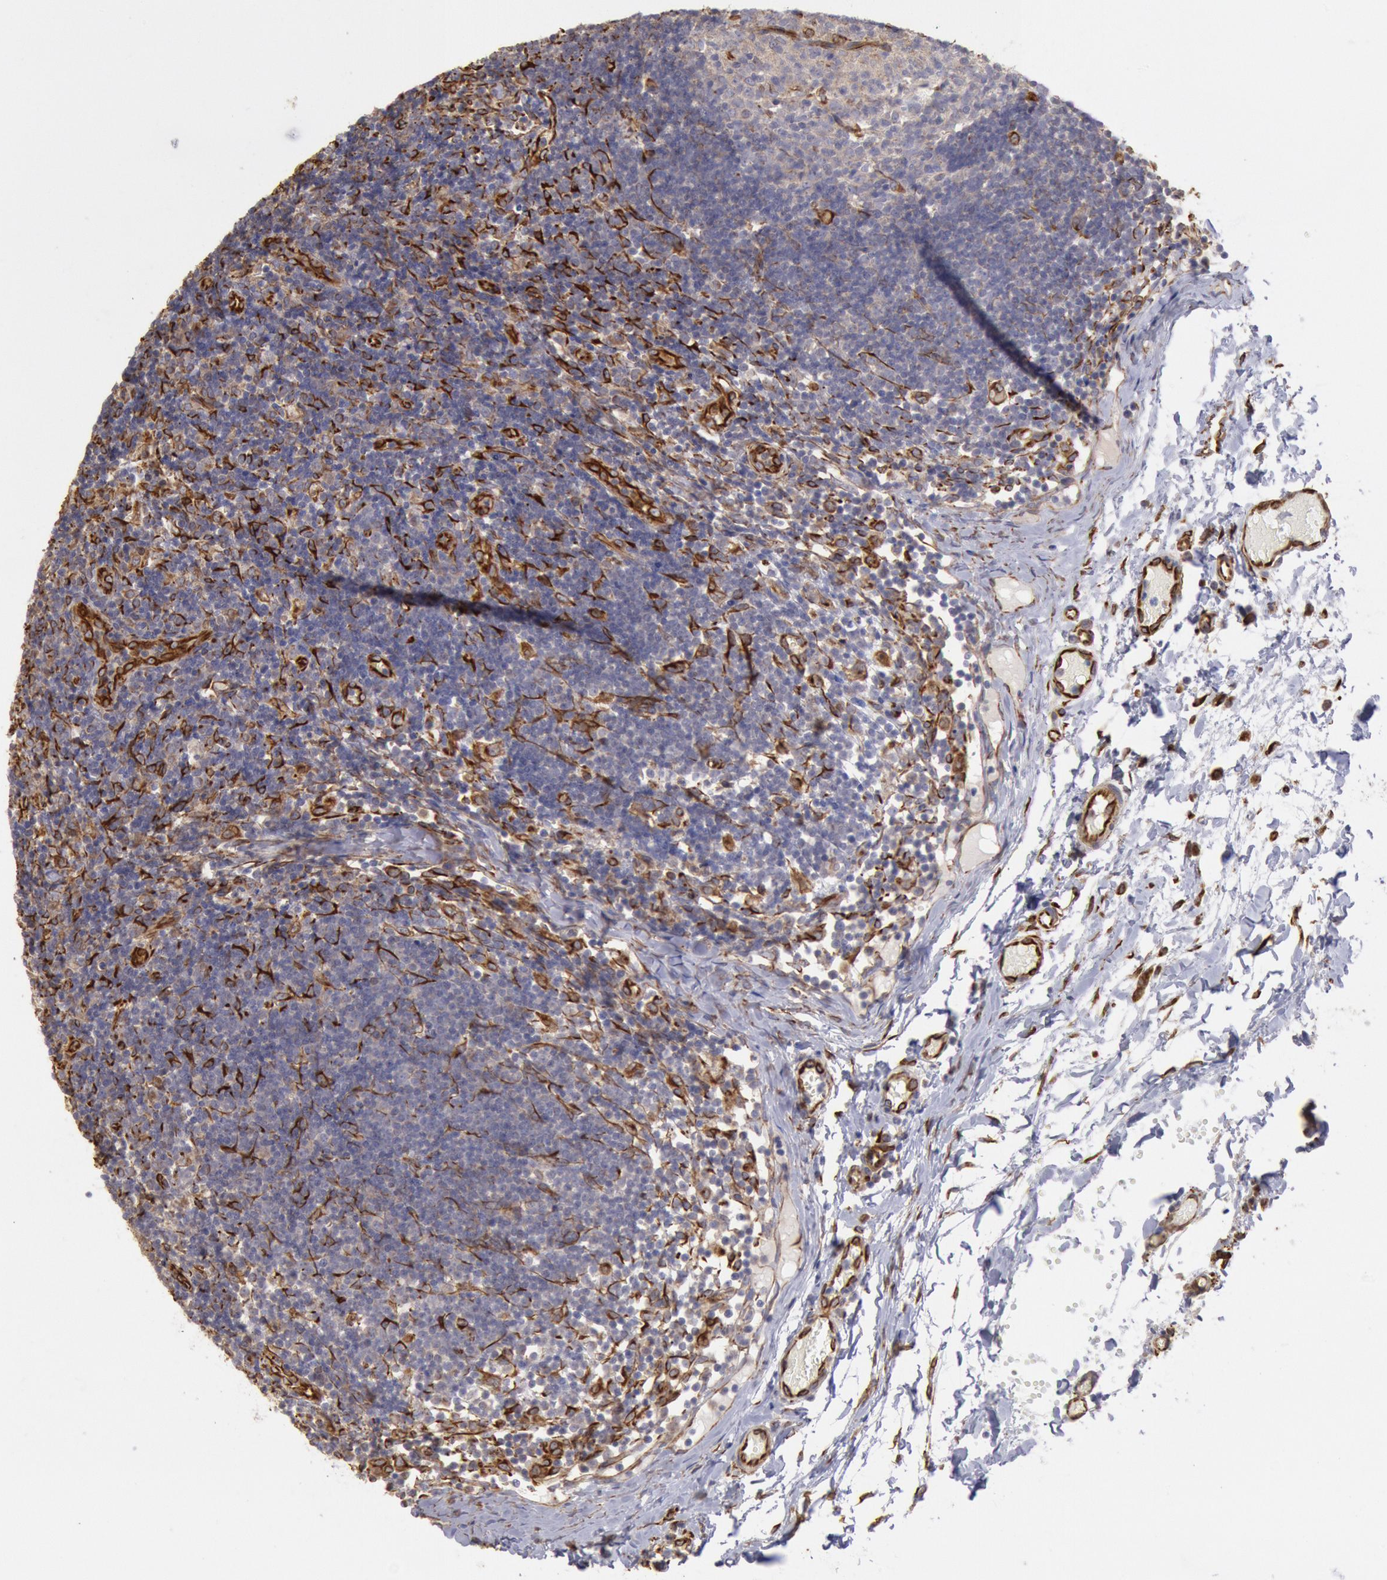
{"staining": {"intensity": "weak", "quantity": "<25%", "location": "cytoplasmic/membranous"}, "tissue": "lymph node", "cell_type": "Germinal center cells", "image_type": "normal", "snomed": [{"axis": "morphology", "description": "Normal tissue, NOS"}, {"axis": "morphology", "description": "Inflammation, NOS"}, {"axis": "topography", "description": "Lymph node"}, {"axis": "topography", "description": "Salivary gland"}], "caption": "IHC histopathology image of normal lymph node: human lymph node stained with DAB displays no significant protein positivity in germinal center cells. (Stains: DAB immunohistochemistry (IHC) with hematoxylin counter stain, Microscopy: brightfield microscopy at high magnification).", "gene": "RNF139", "patient": {"sex": "male", "age": 3}}